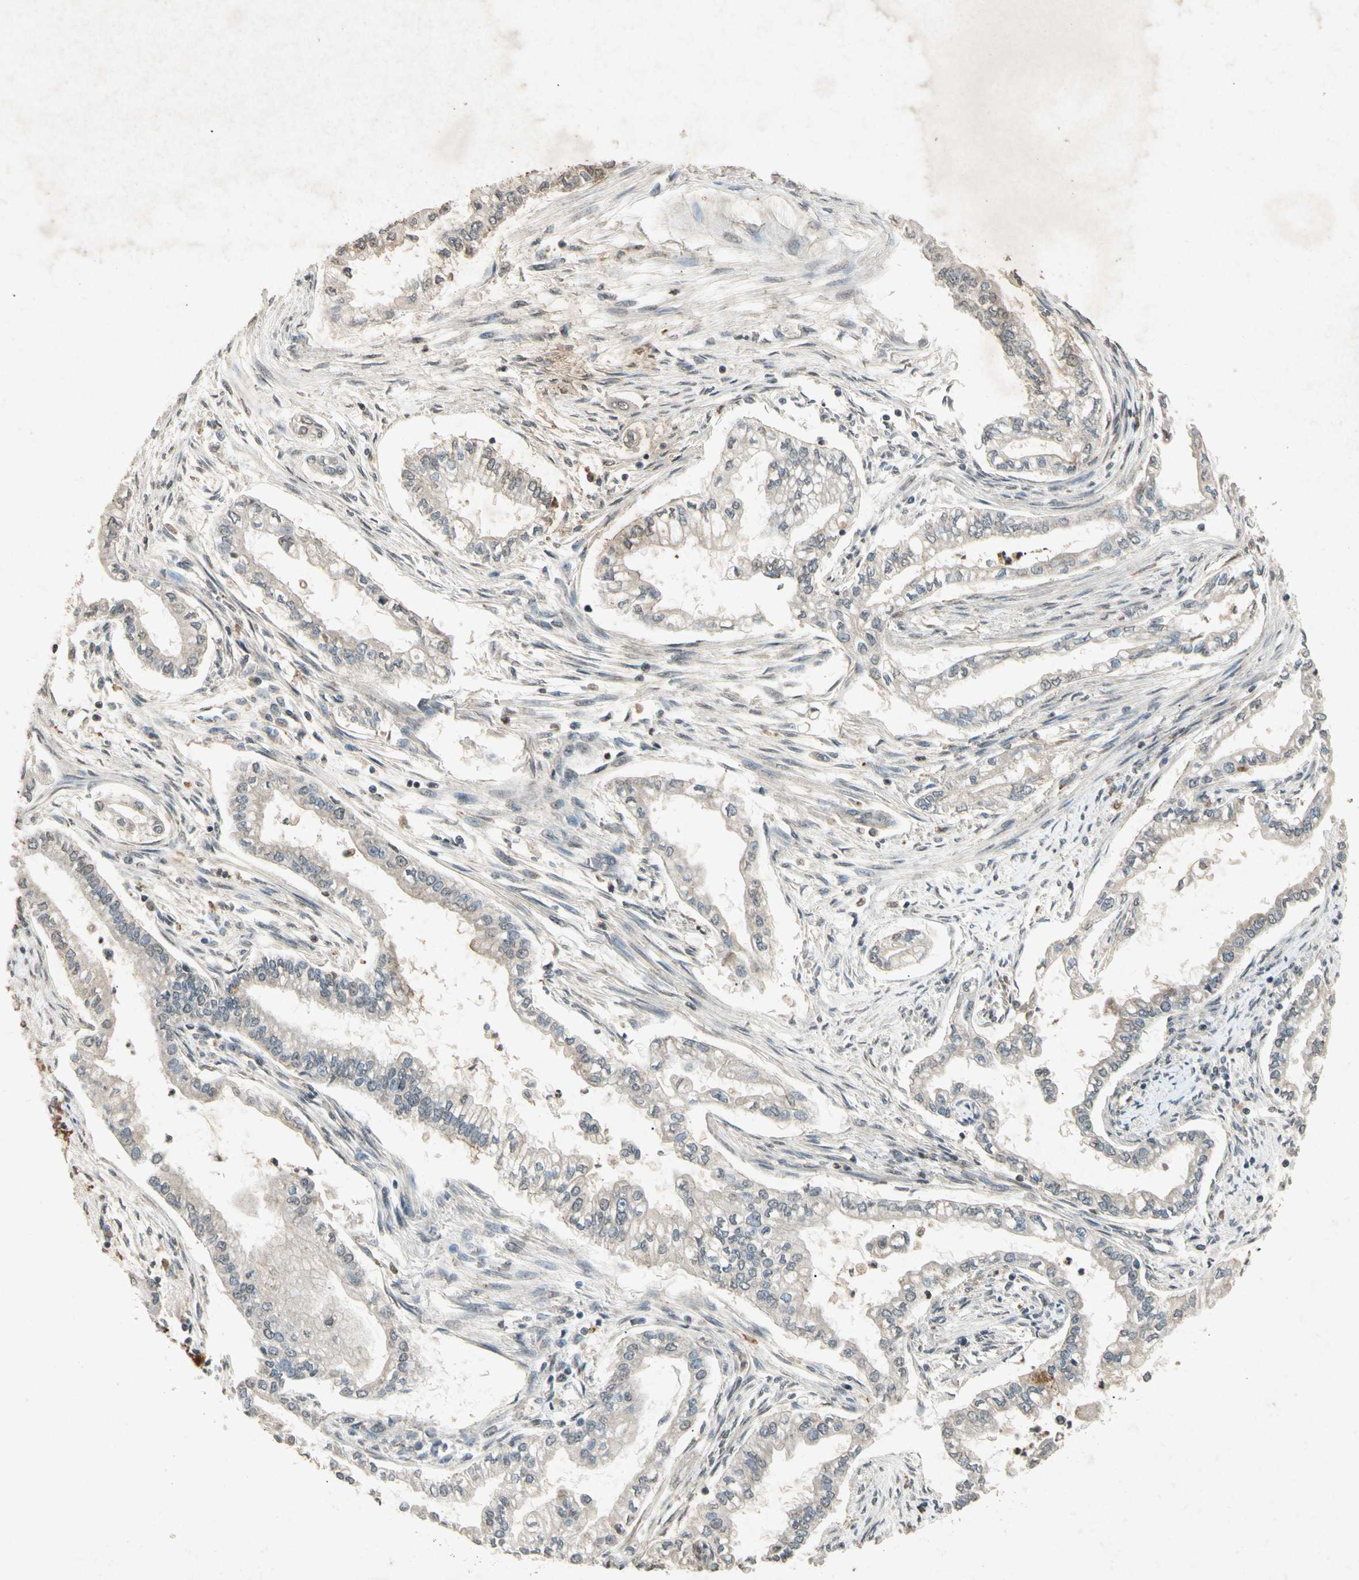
{"staining": {"intensity": "negative", "quantity": "none", "location": "none"}, "tissue": "pancreatic cancer", "cell_type": "Tumor cells", "image_type": "cancer", "snomed": [{"axis": "morphology", "description": "Normal tissue, NOS"}, {"axis": "topography", "description": "Pancreas"}], "caption": "Immunohistochemistry of pancreatic cancer reveals no expression in tumor cells. The staining is performed using DAB brown chromogen with nuclei counter-stained in using hematoxylin.", "gene": "CP", "patient": {"sex": "male", "age": 42}}